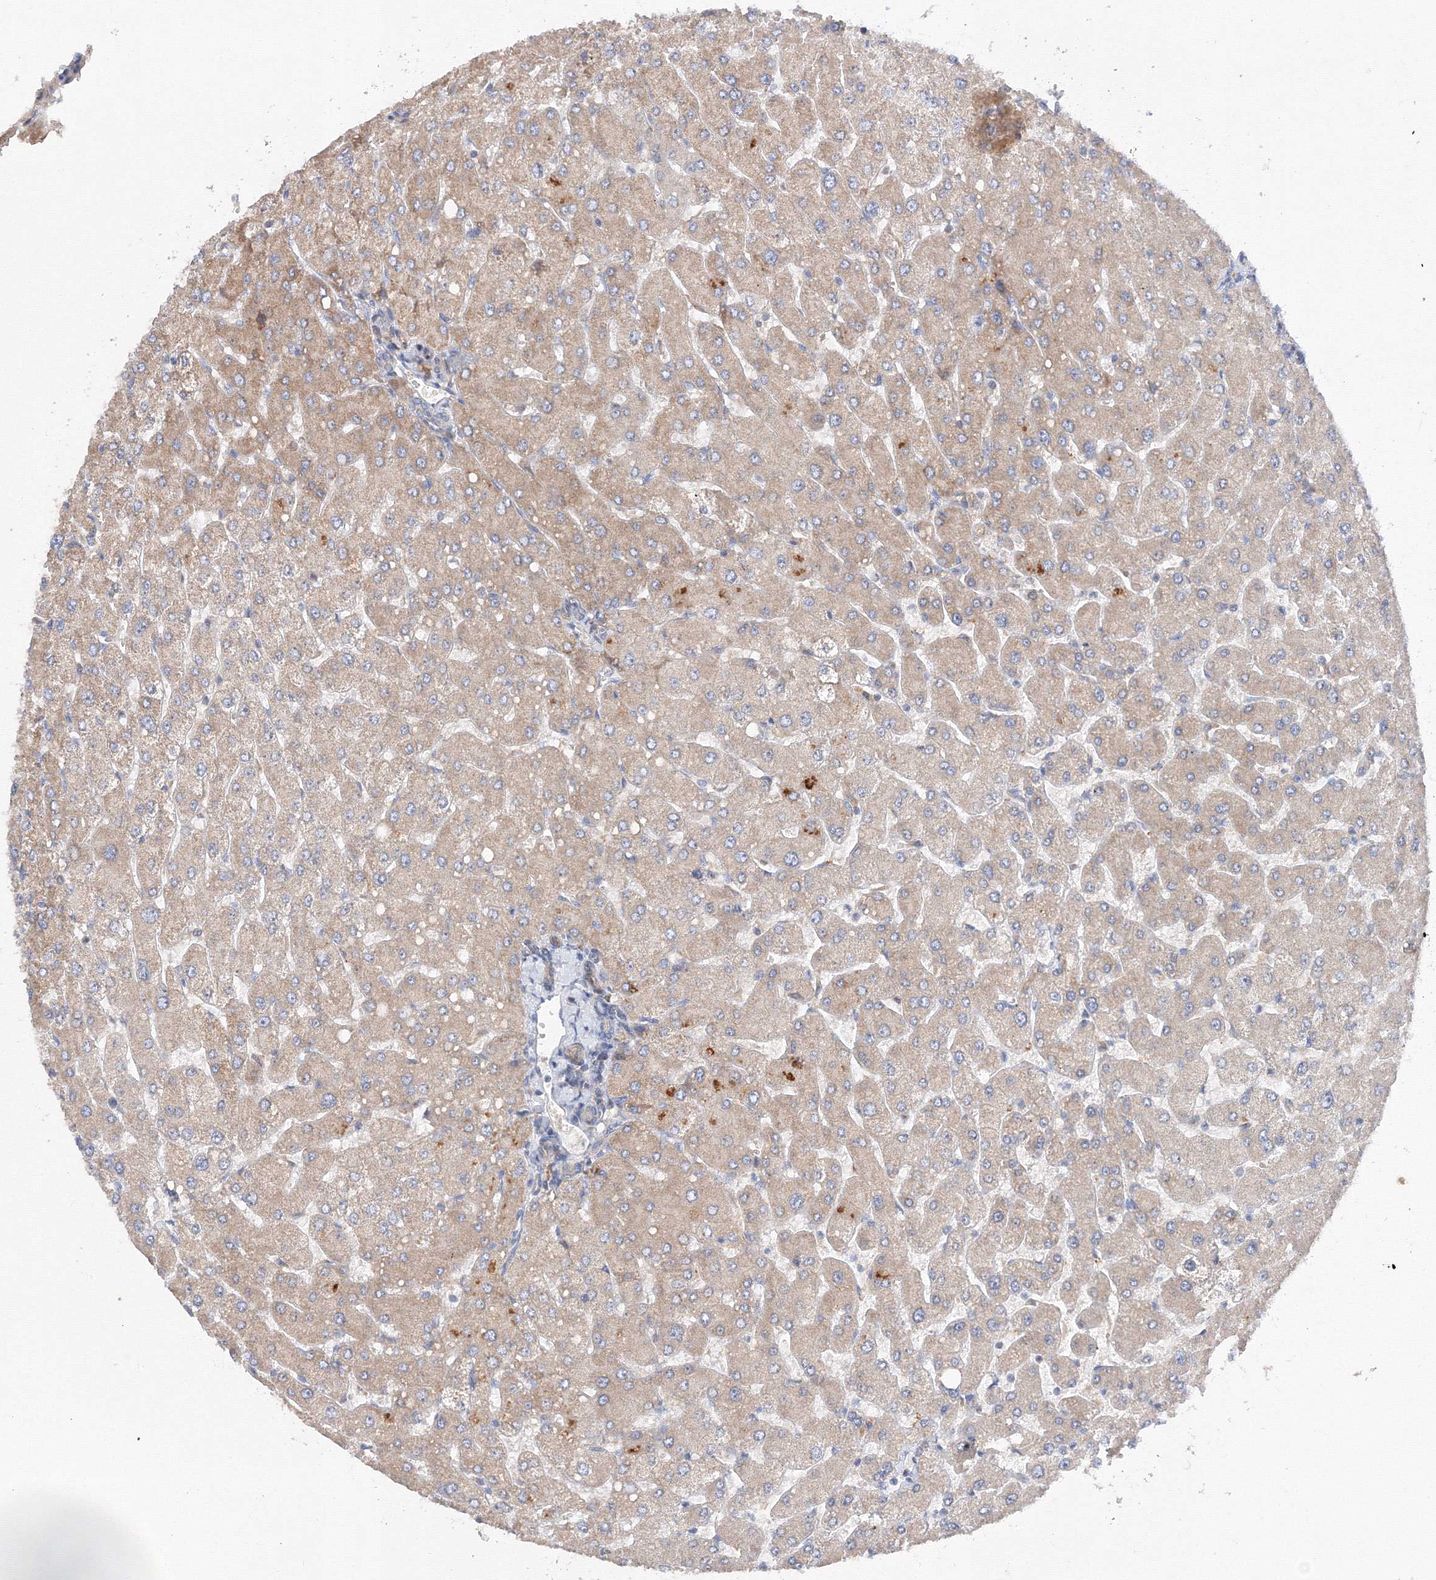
{"staining": {"intensity": "negative", "quantity": "none", "location": "none"}, "tissue": "liver", "cell_type": "Cholangiocytes", "image_type": "normal", "snomed": [{"axis": "morphology", "description": "Normal tissue, NOS"}, {"axis": "topography", "description": "Liver"}], "caption": "This is an immunohistochemistry histopathology image of normal liver. There is no positivity in cholangiocytes.", "gene": "DIS3L2", "patient": {"sex": "male", "age": 55}}